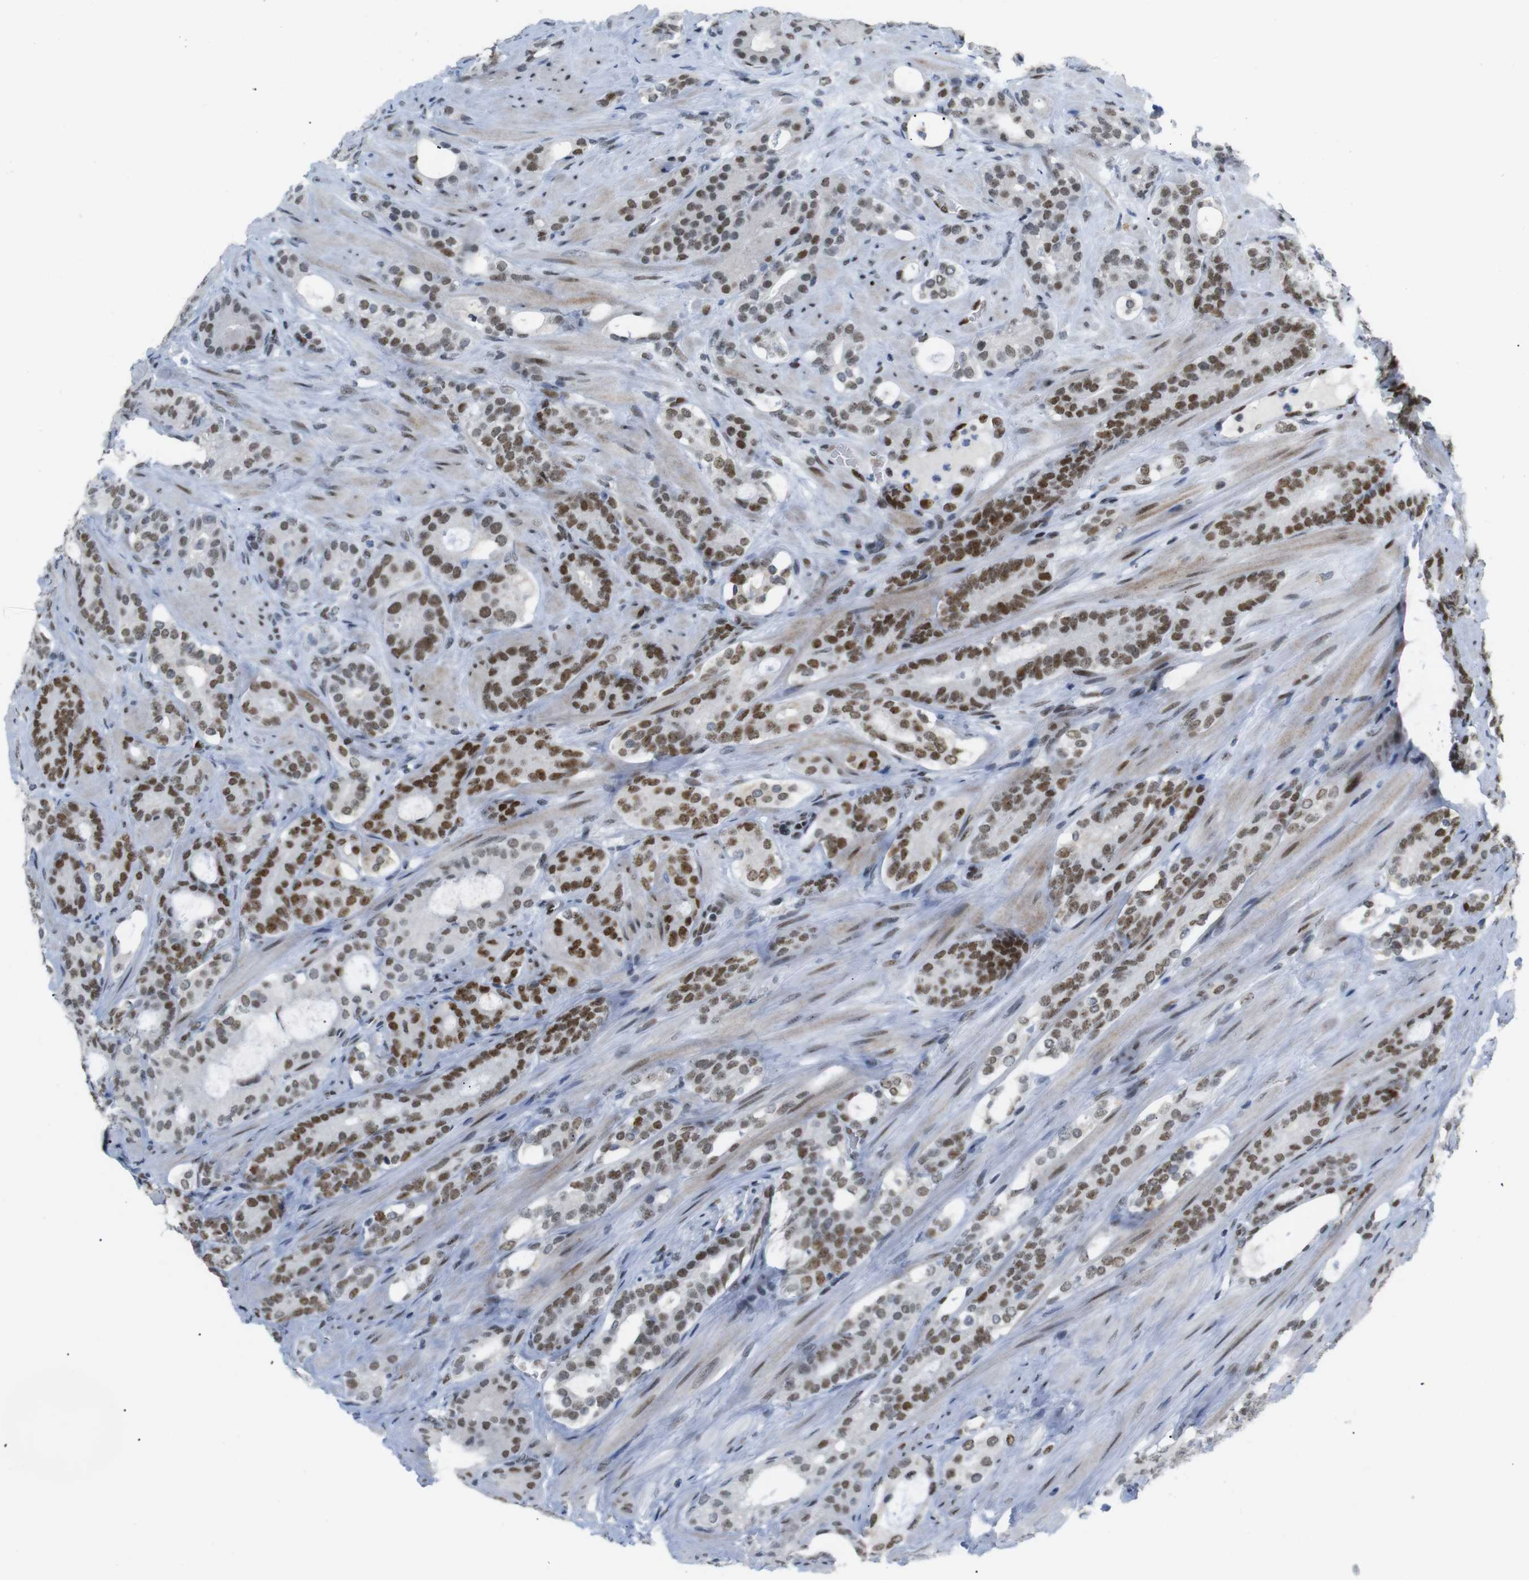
{"staining": {"intensity": "moderate", "quantity": ">75%", "location": "nuclear"}, "tissue": "prostate cancer", "cell_type": "Tumor cells", "image_type": "cancer", "snomed": [{"axis": "morphology", "description": "Adenocarcinoma, Low grade"}, {"axis": "topography", "description": "Prostate"}], "caption": "Immunohistochemical staining of adenocarcinoma (low-grade) (prostate) reveals medium levels of moderate nuclear positivity in approximately >75% of tumor cells. The protein of interest is stained brown, and the nuclei are stained in blue (DAB IHC with brightfield microscopy, high magnification).", "gene": "RIOX2", "patient": {"sex": "male", "age": 63}}